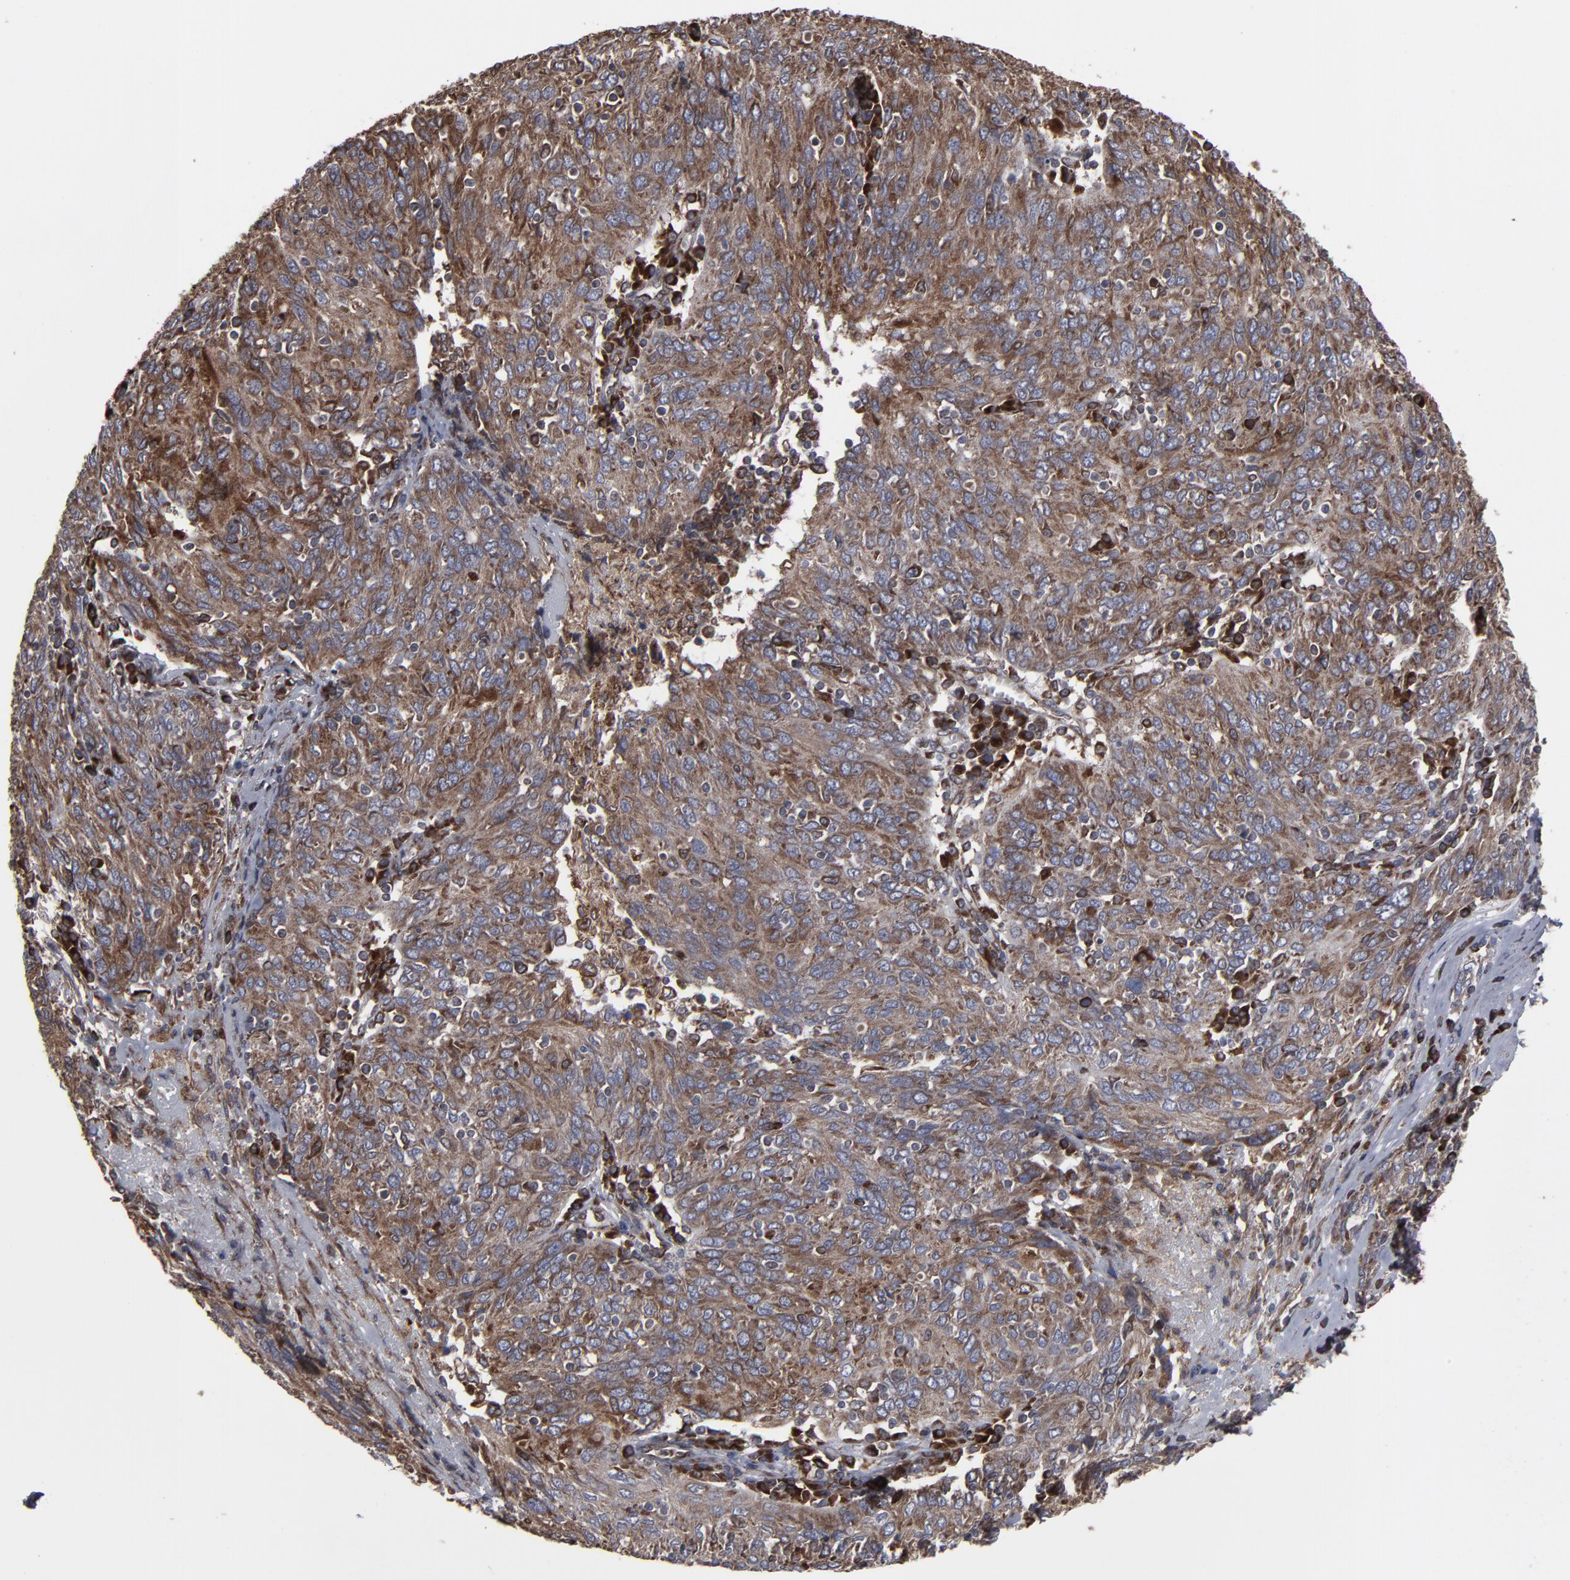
{"staining": {"intensity": "moderate", "quantity": ">75%", "location": "cytoplasmic/membranous"}, "tissue": "ovarian cancer", "cell_type": "Tumor cells", "image_type": "cancer", "snomed": [{"axis": "morphology", "description": "Carcinoma, endometroid"}, {"axis": "topography", "description": "Ovary"}], "caption": "Protein staining of ovarian endometroid carcinoma tissue displays moderate cytoplasmic/membranous positivity in approximately >75% of tumor cells.", "gene": "CNIH1", "patient": {"sex": "female", "age": 50}}